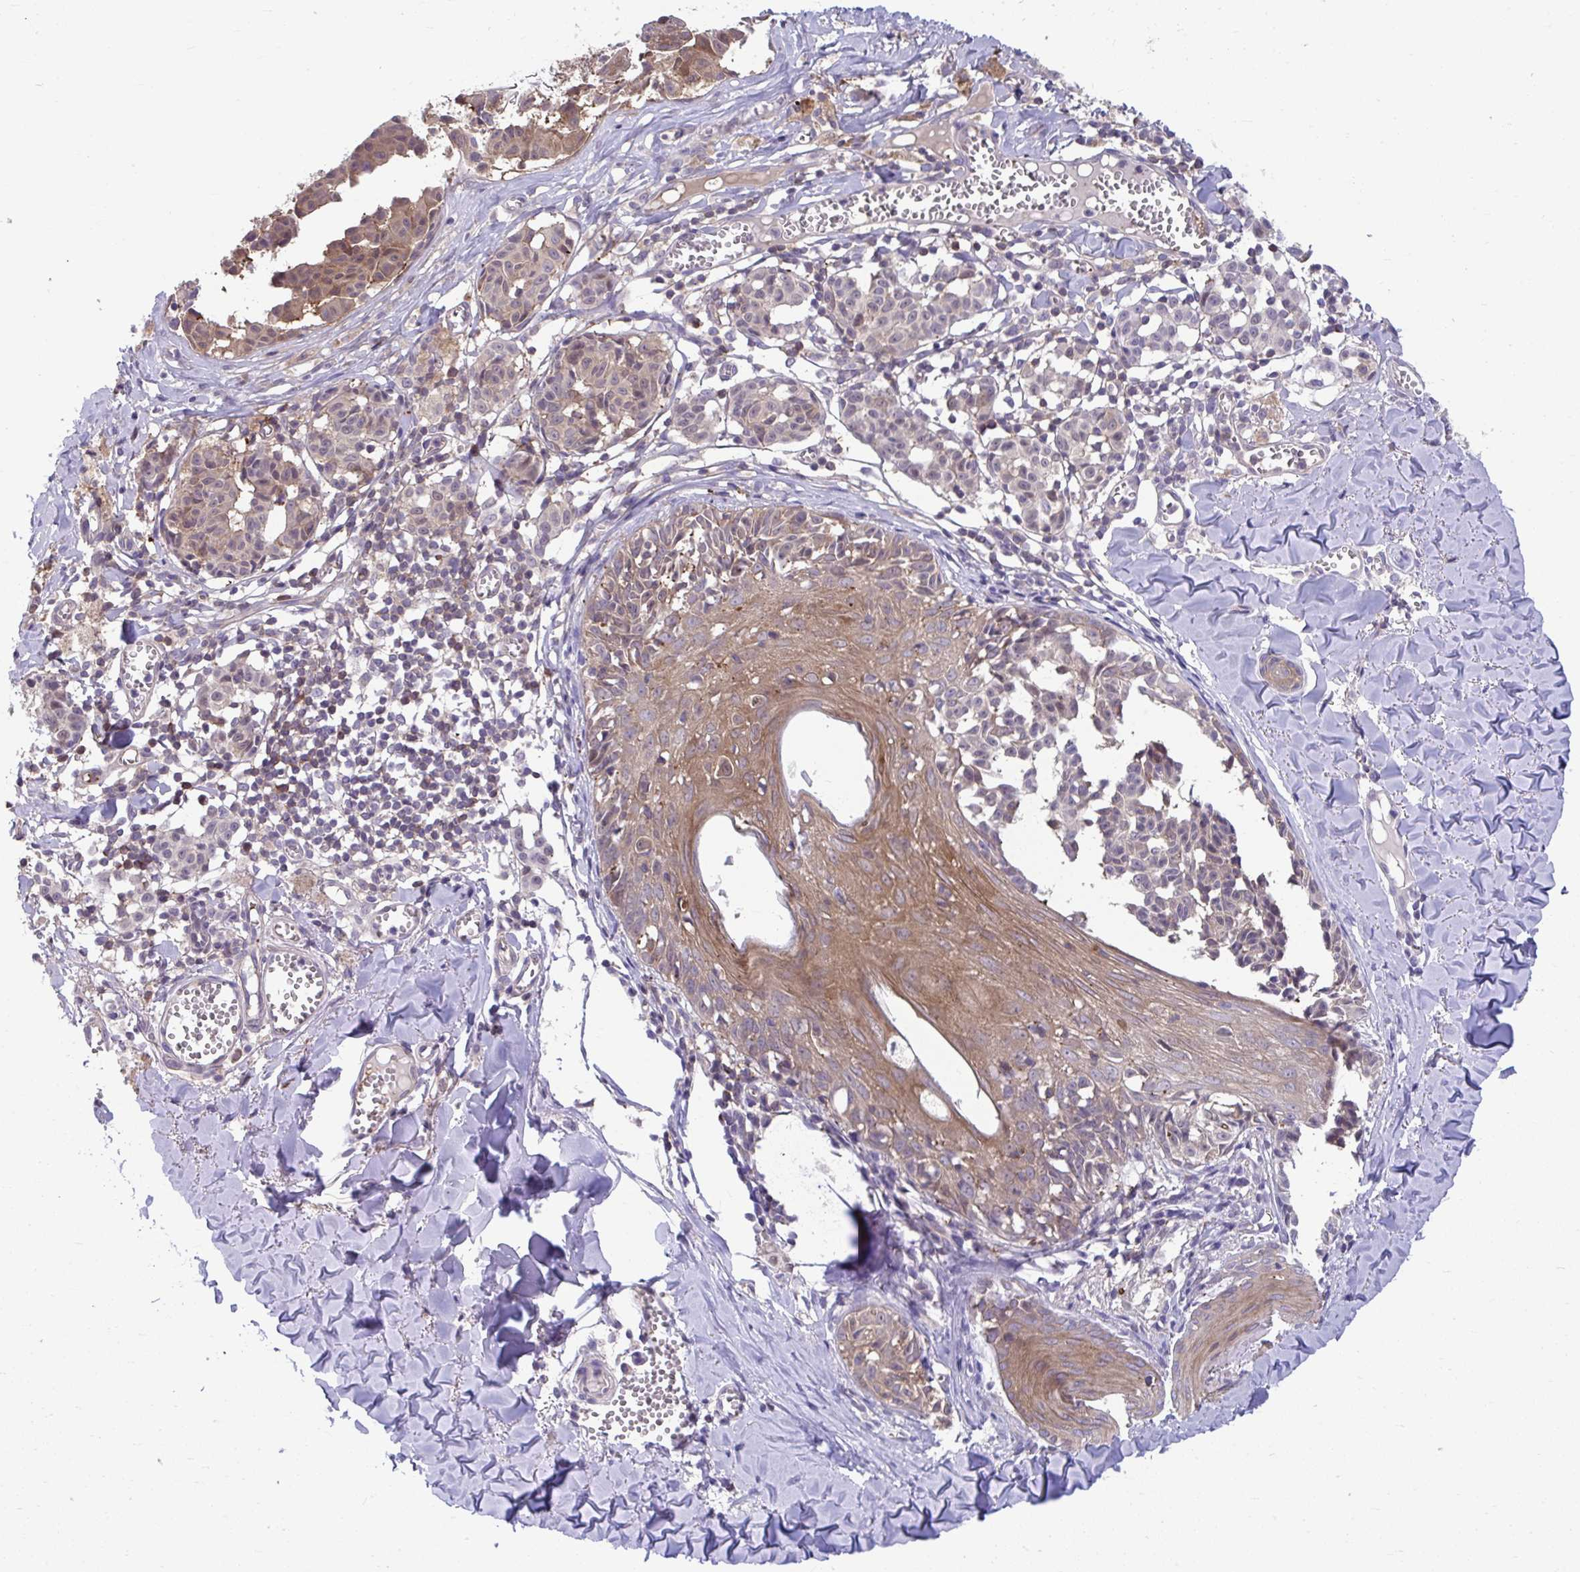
{"staining": {"intensity": "weak", "quantity": "<25%", "location": "cytoplasmic/membranous"}, "tissue": "melanoma", "cell_type": "Tumor cells", "image_type": "cancer", "snomed": [{"axis": "morphology", "description": "Malignant melanoma, NOS"}, {"axis": "topography", "description": "Skin"}], "caption": "Melanoma was stained to show a protein in brown. There is no significant expression in tumor cells.", "gene": "PCDHB7", "patient": {"sex": "female", "age": 43}}